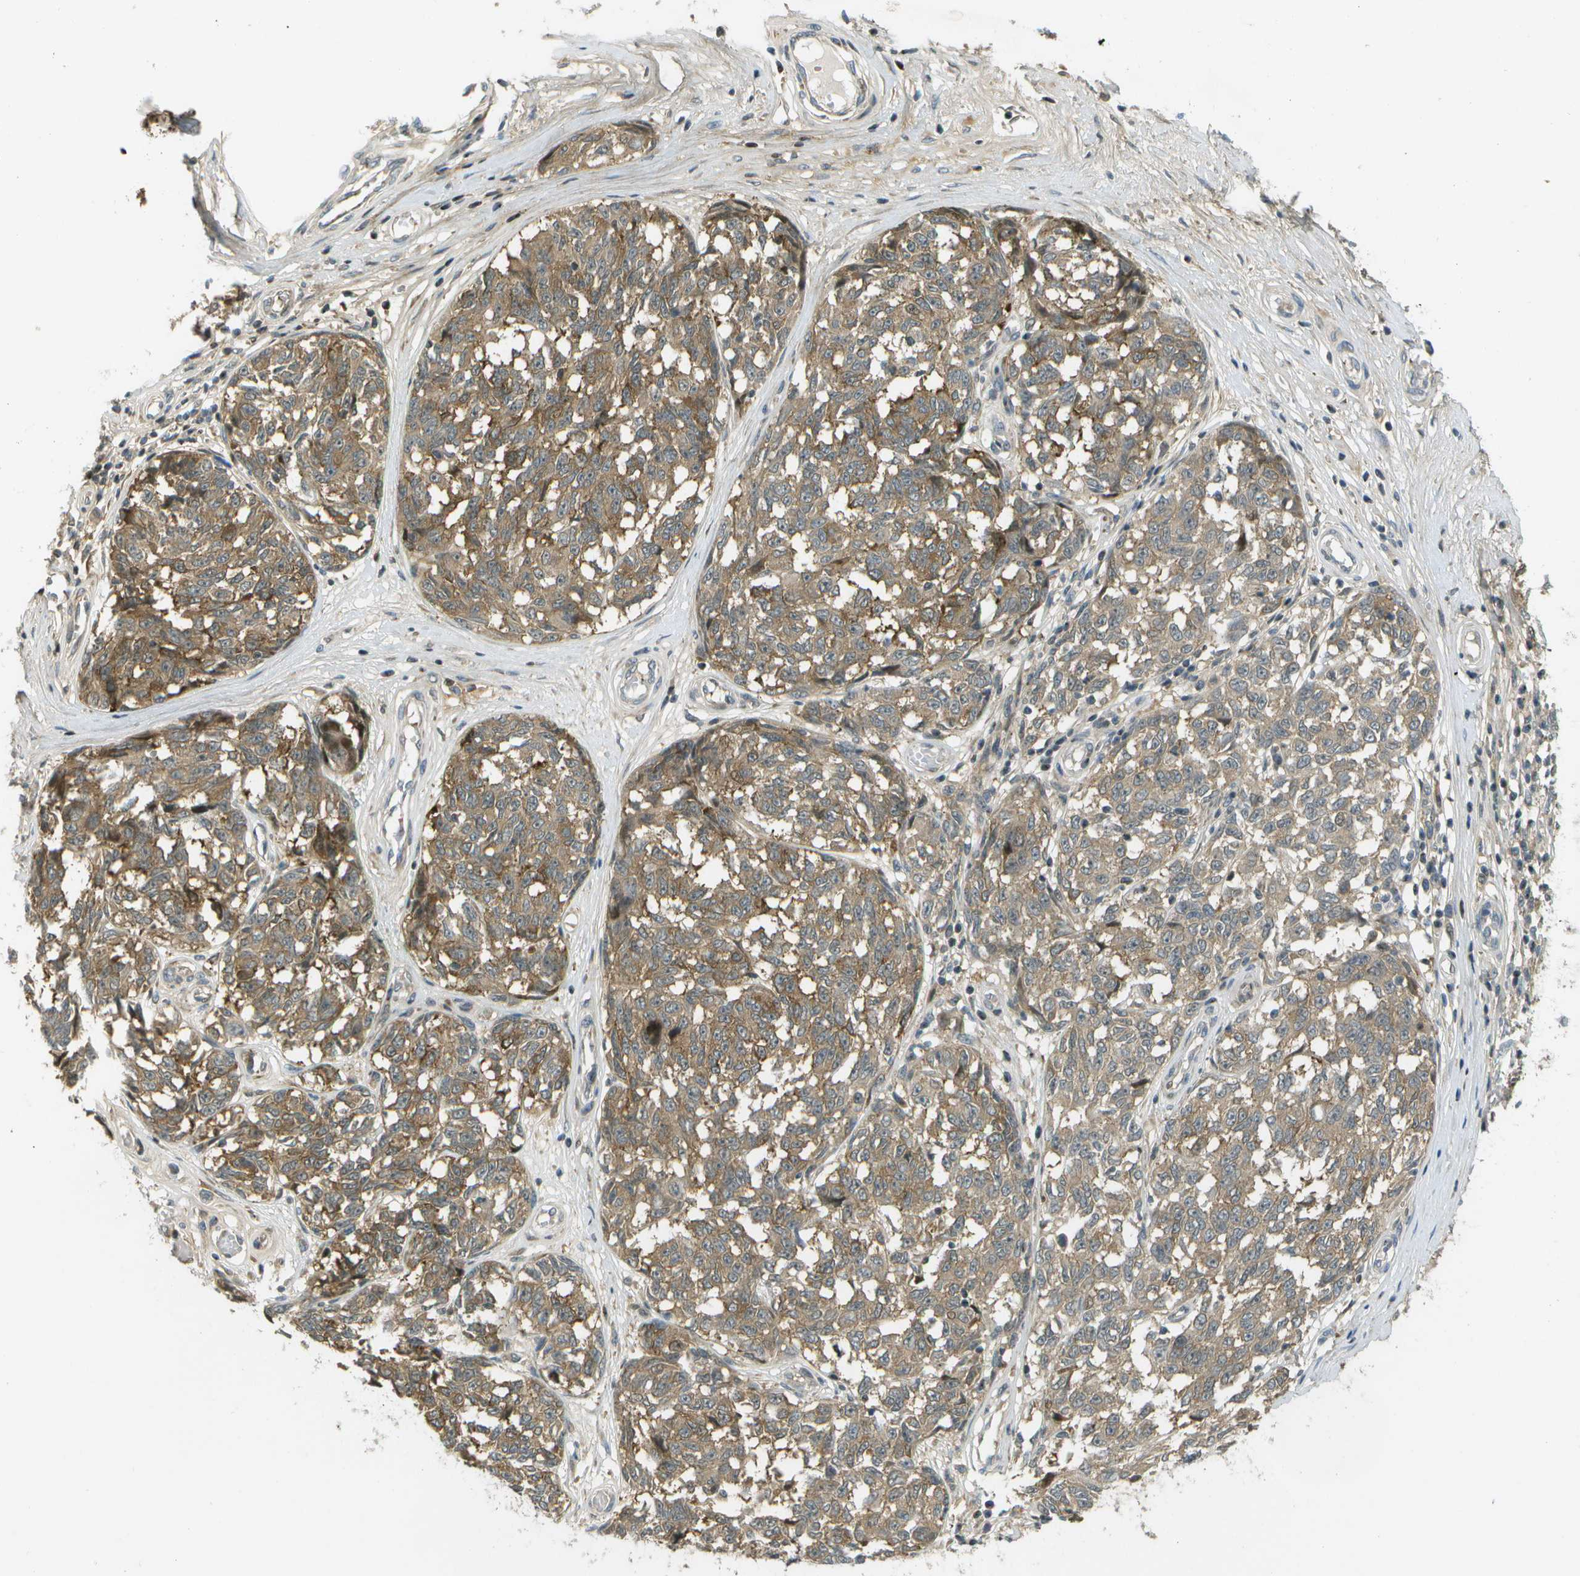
{"staining": {"intensity": "moderate", "quantity": ">75%", "location": "cytoplasmic/membranous"}, "tissue": "melanoma", "cell_type": "Tumor cells", "image_type": "cancer", "snomed": [{"axis": "morphology", "description": "Malignant melanoma, NOS"}, {"axis": "topography", "description": "Skin"}], "caption": "Immunohistochemical staining of melanoma shows medium levels of moderate cytoplasmic/membranous protein positivity in about >75% of tumor cells. (Brightfield microscopy of DAB IHC at high magnification).", "gene": "WNK2", "patient": {"sex": "female", "age": 64}}